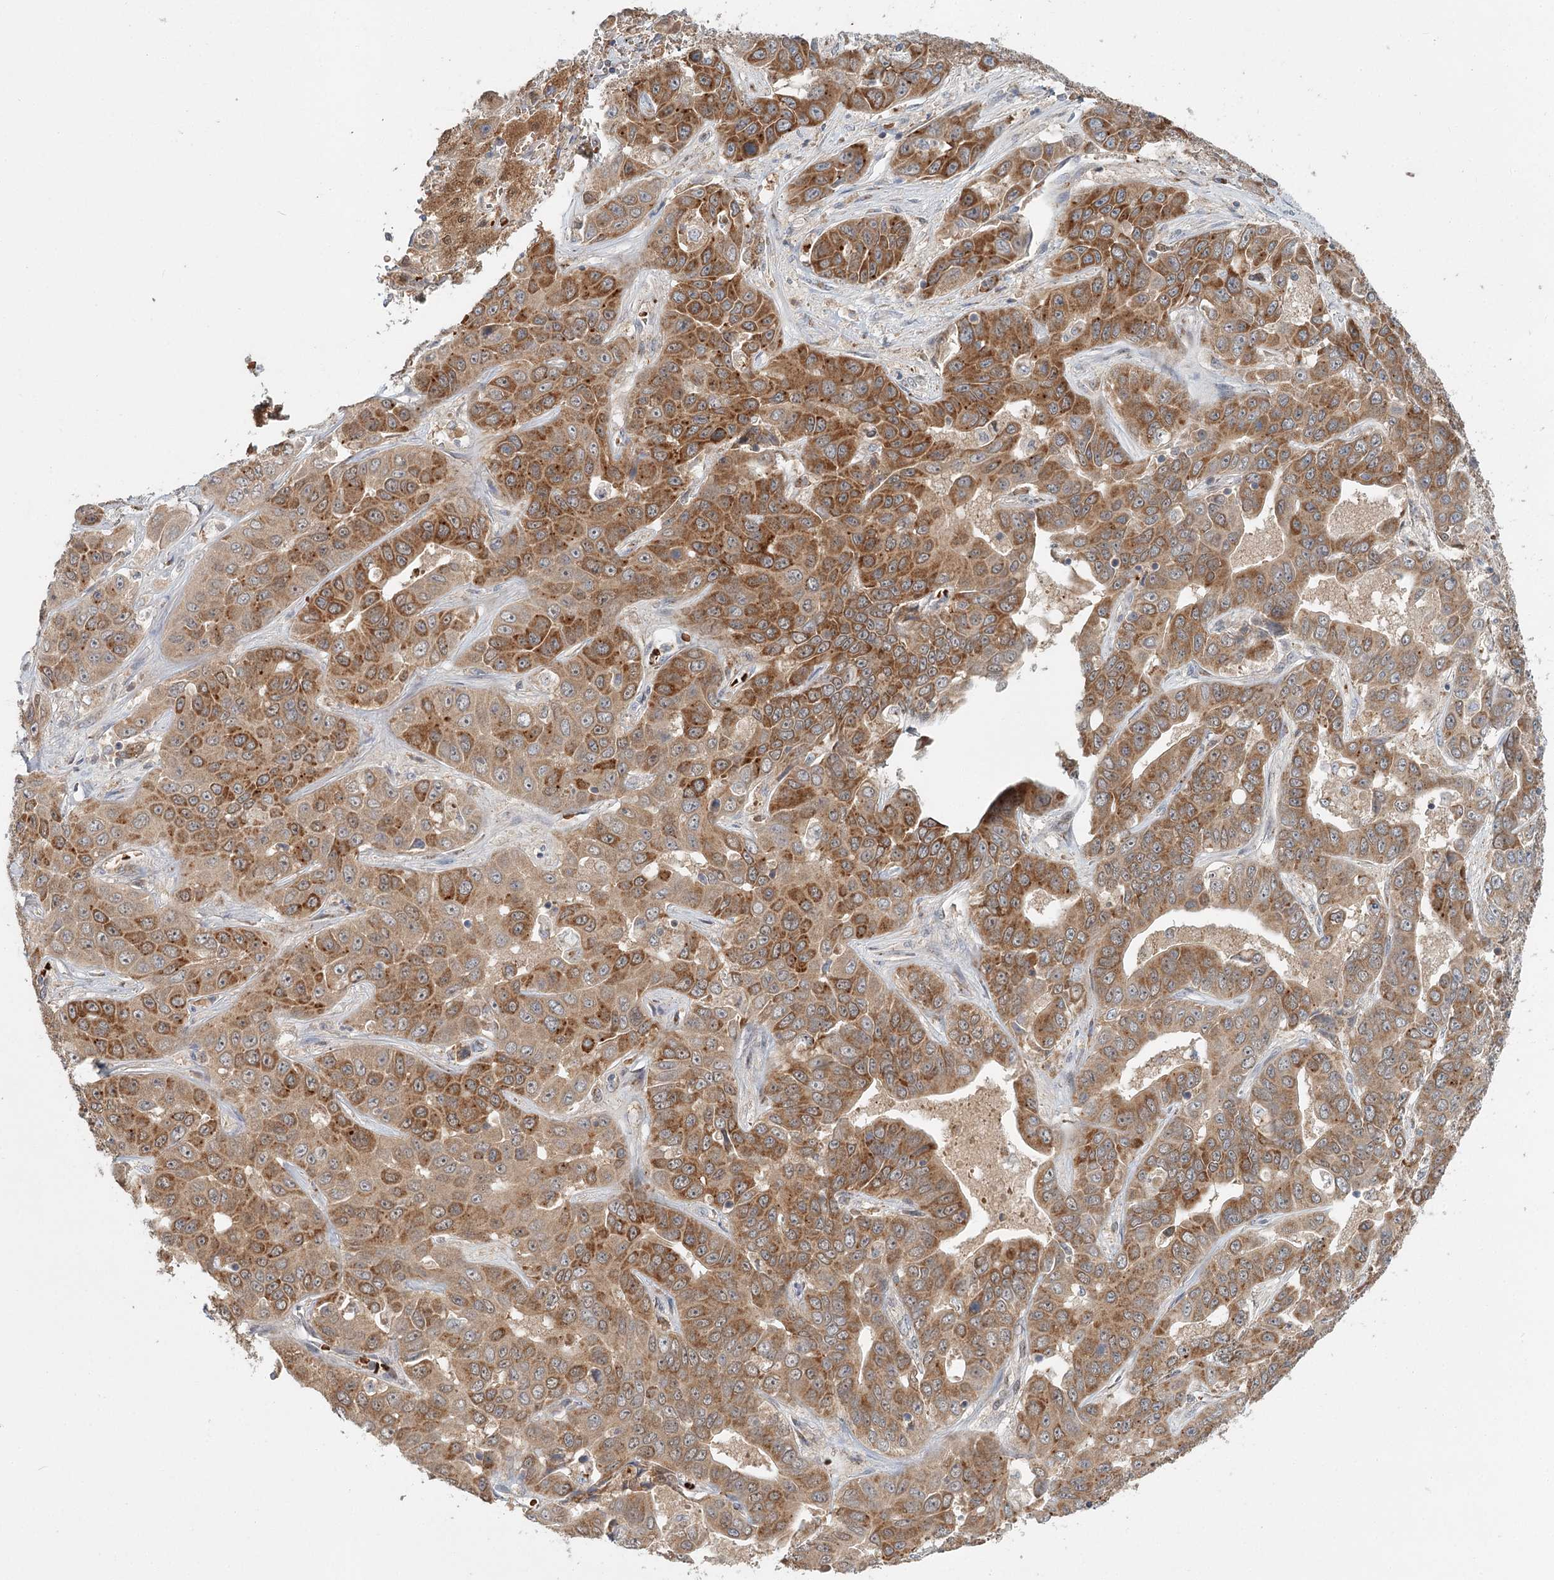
{"staining": {"intensity": "moderate", "quantity": ">75%", "location": "cytoplasmic/membranous"}, "tissue": "liver cancer", "cell_type": "Tumor cells", "image_type": "cancer", "snomed": [{"axis": "morphology", "description": "Cholangiocarcinoma"}, {"axis": "topography", "description": "Liver"}], "caption": "Human liver cancer (cholangiocarcinoma) stained with a brown dye exhibits moderate cytoplasmic/membranous positive expression in about >75% of tumor cells.", "gene": "ADK", "patient": {"sex": "female", "age": 52}}